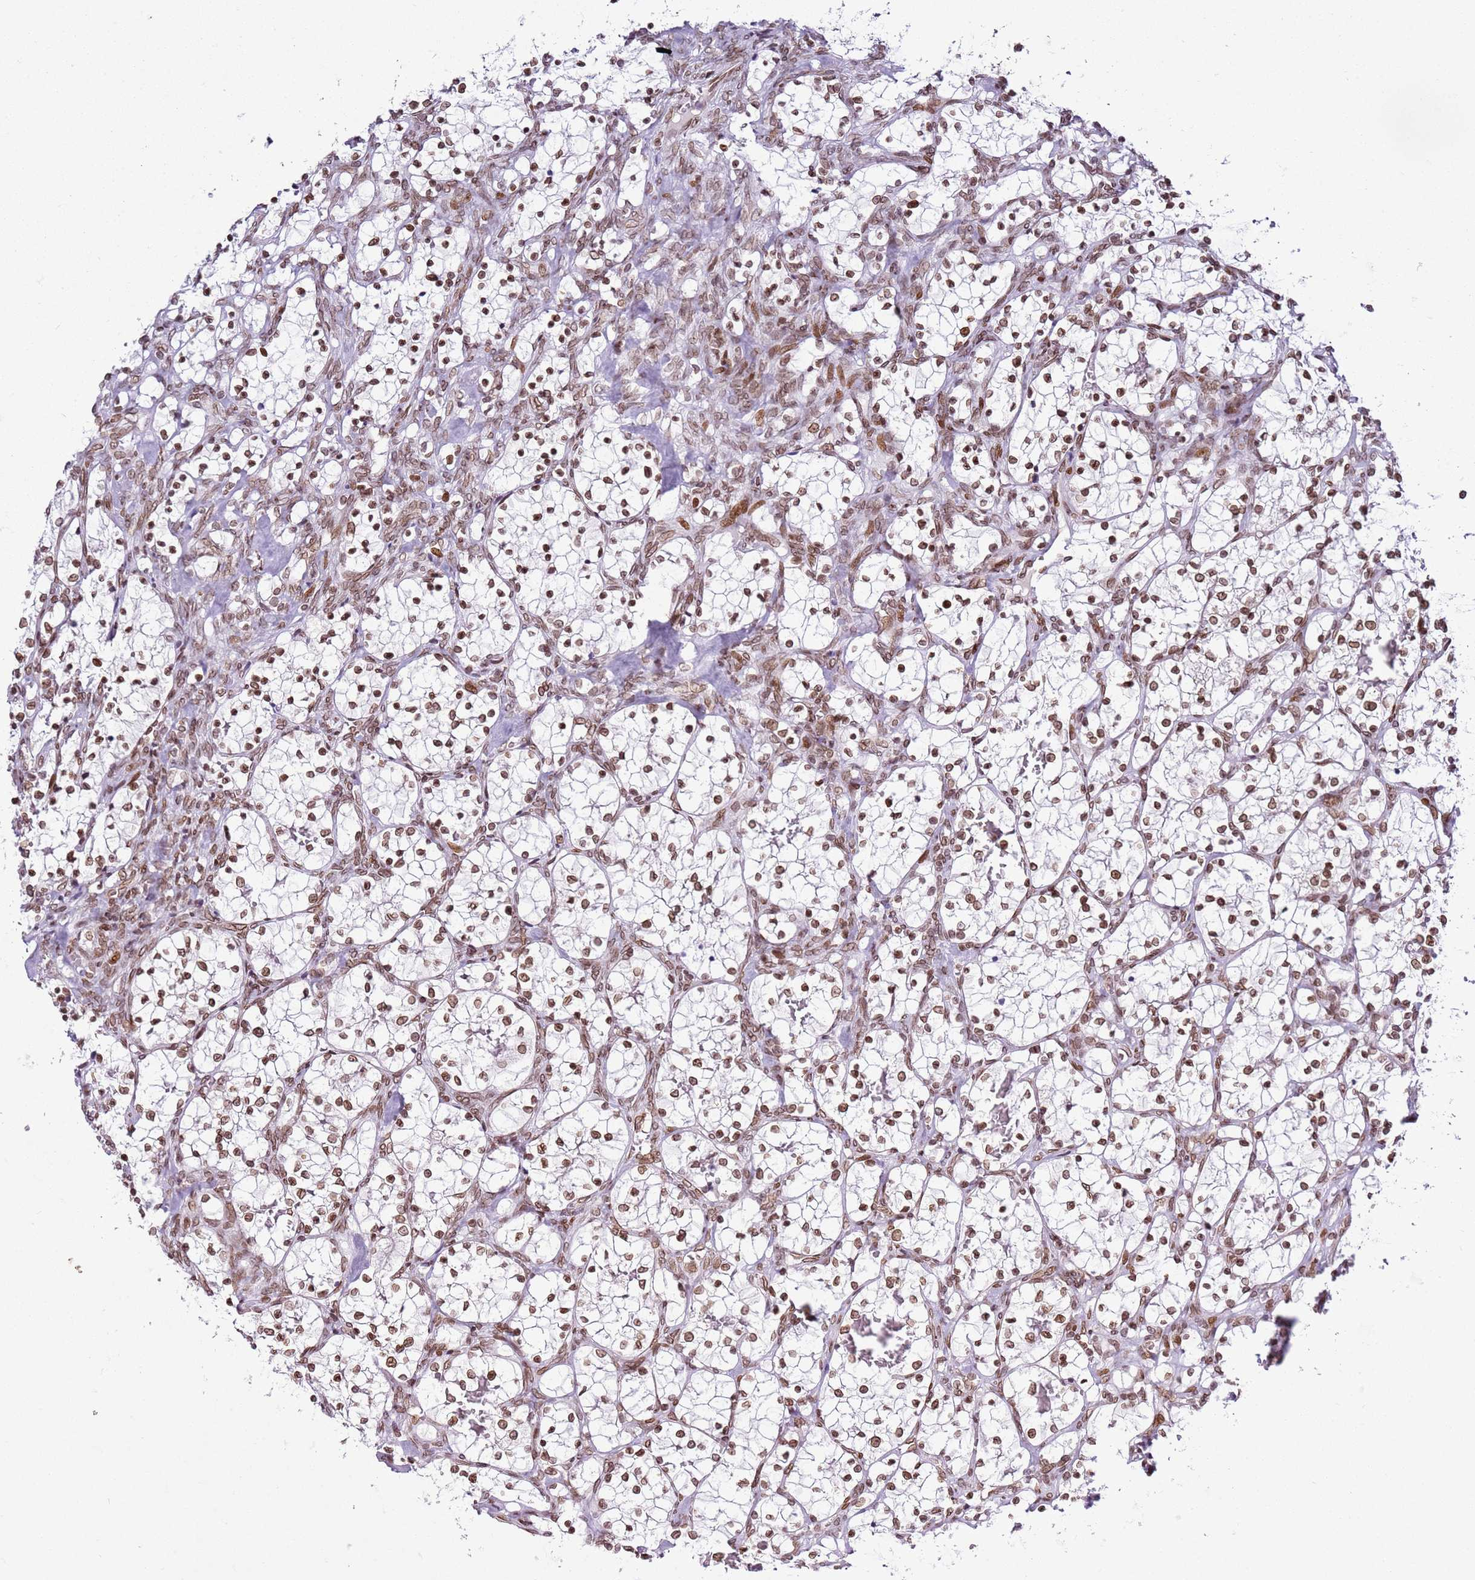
{"staining": {"intensity": "moderate", "quantity": ">75%", "location": "cytoplasmic/membranous,nuclear"}, "tissue": "renal cancer", "cell_type": "Tumor cells", "image_type": "cancer", "snomed": [{"axis": "morphology", "description": "Adenocarcinoma, NOS"}, {"axis": "topography", "description": "Kidney"}], "caption": "Protein staining shows moderate cytoplasmic/membranous and nuclear positivity in about >75% of tumor cells in renal cancer (adenocarcinoma).", "gene": "POU6F1", "patient": {"sex": "female", "age": 69}}